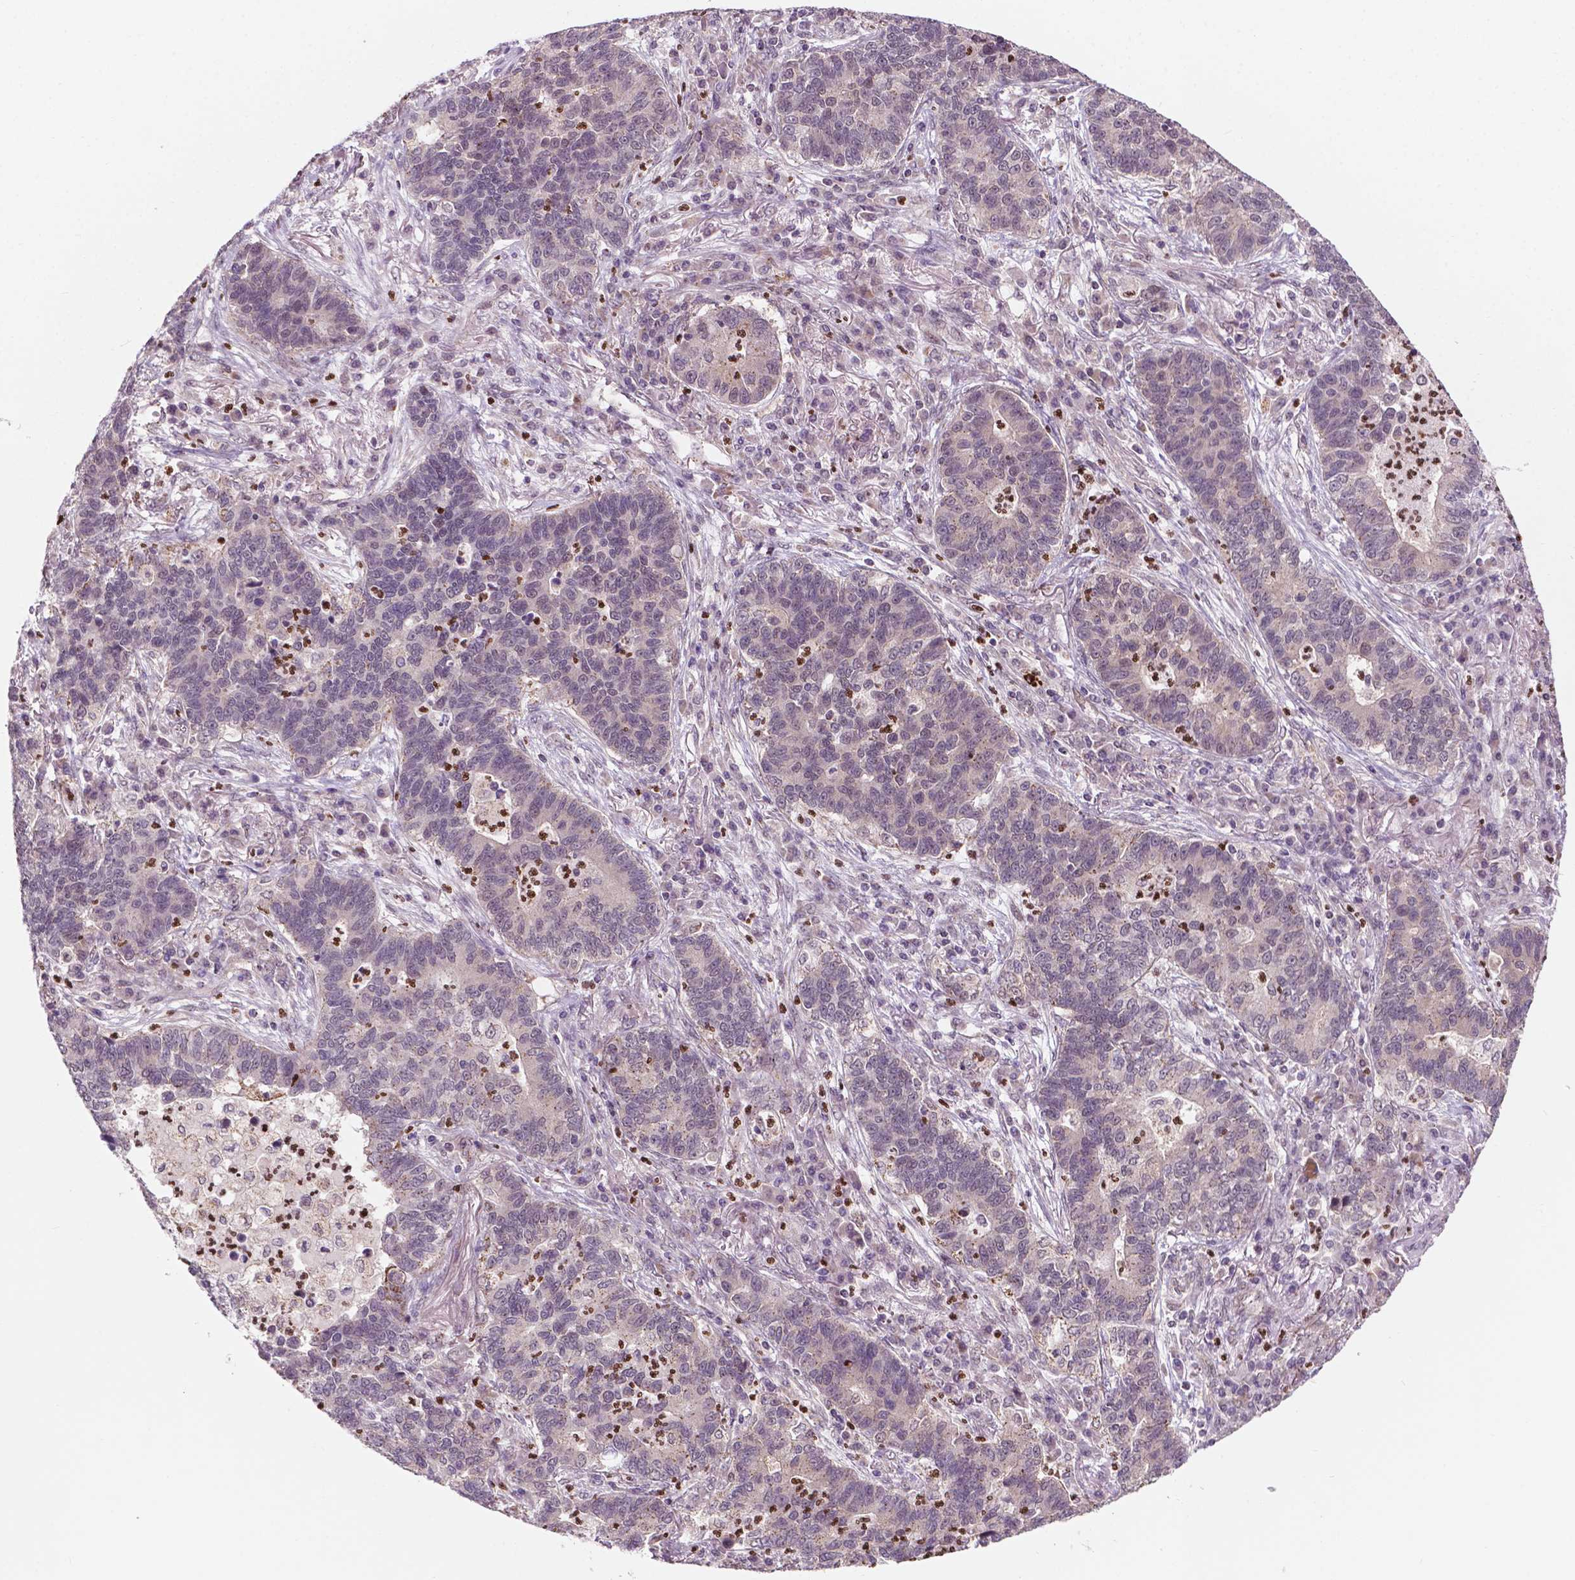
{"staining": {"intensity": "negative", "quantity": "none", "location": "none"}, "tissue": "lung cancer", "cell_type": "Tumor cells", "image_type": "cancer", "snomed": [{"axis": "morphology", "description": "Adenocarcinoma, NOS"}, {"axis": "topography", "description": "Lung"}], "caption": "IHC of human lung adenocarcinoma reveals no expression in tumor cells. The staining was performed using DAB (3,3'-diaminobenzidine) to visualize the protein expression in brown, while the nuclei were stained in blue with hematoxylin (Magnification: 20x).", "gene": "NFAT5", "patient": {"sex": "female", "age": 57}}